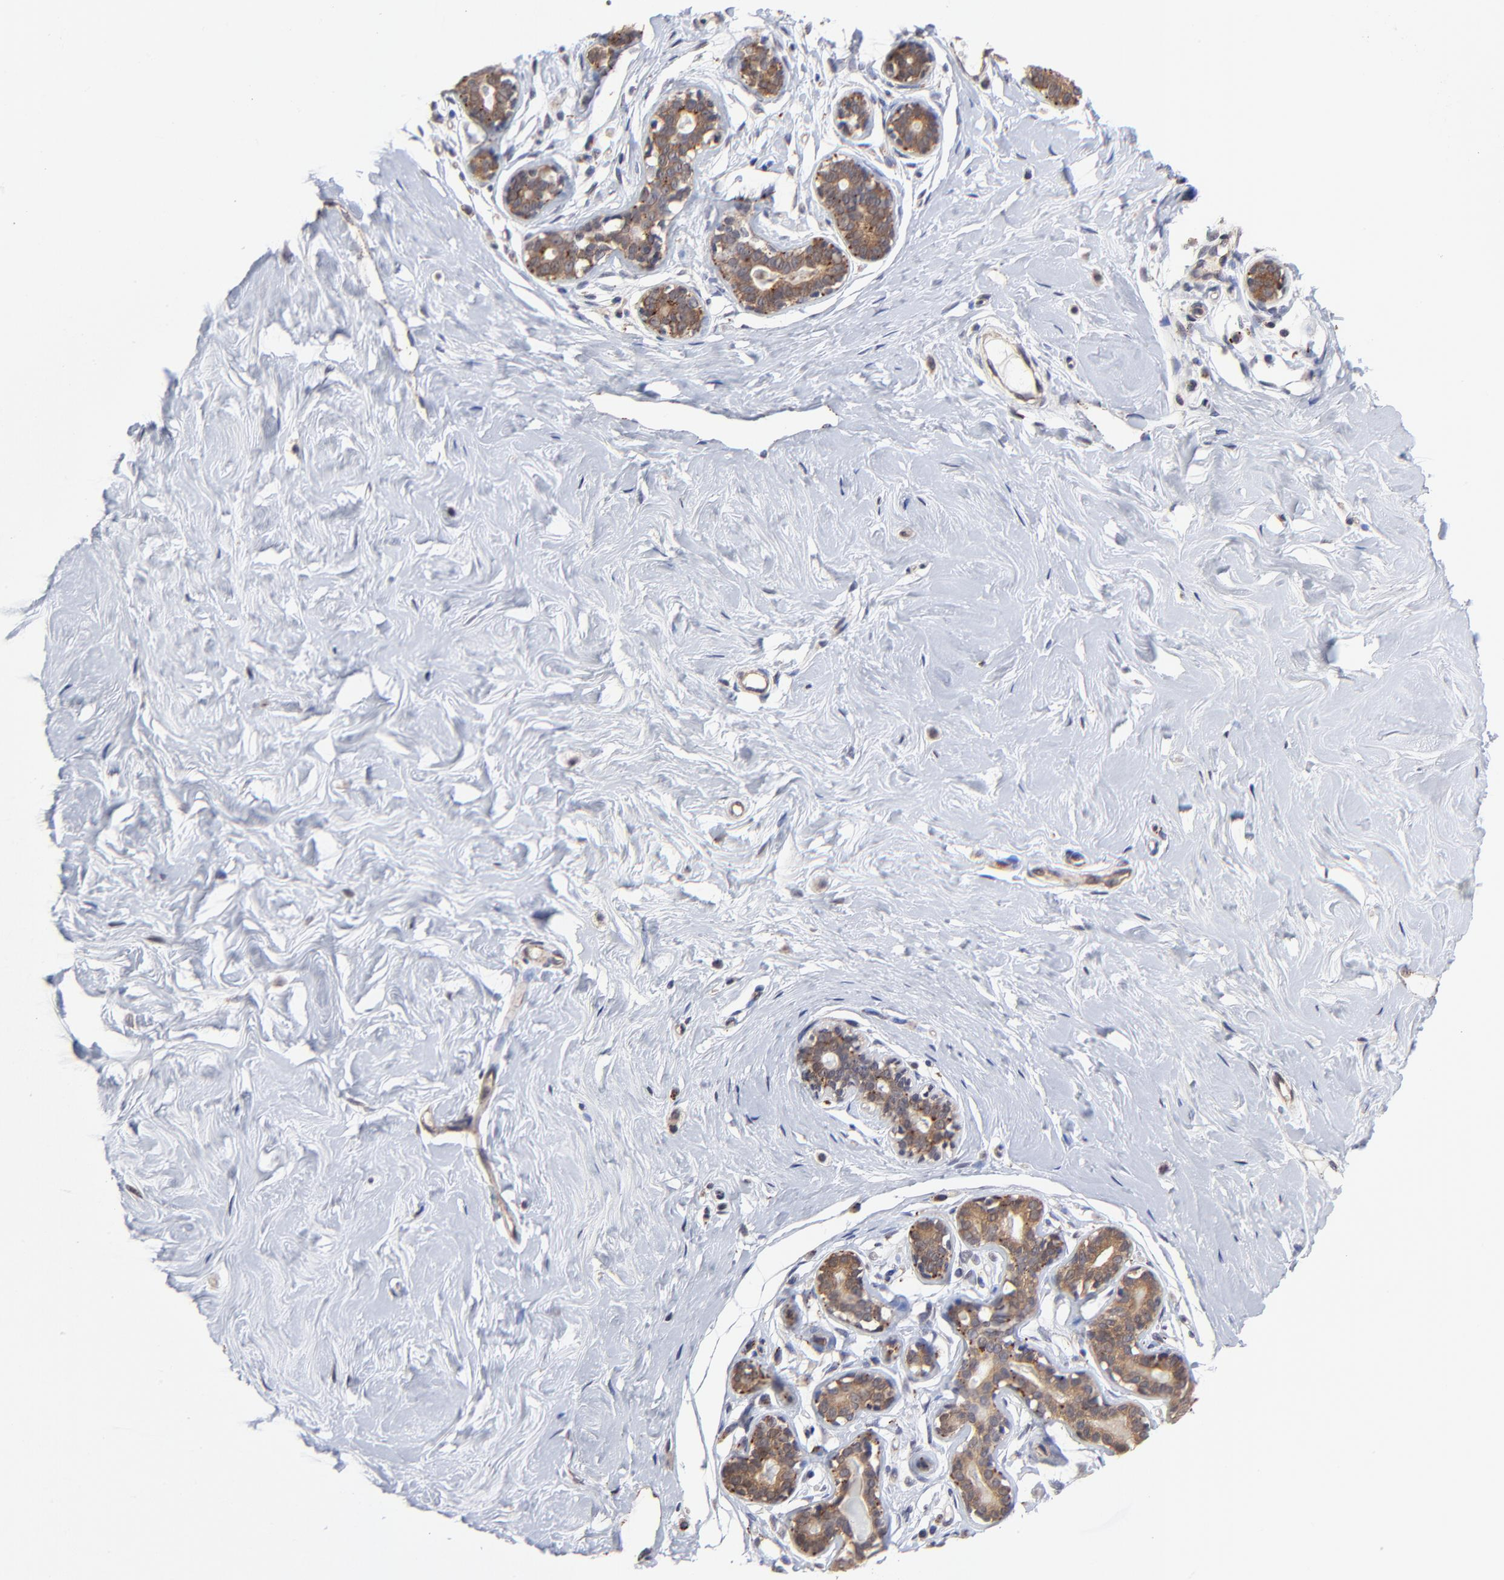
{"staining": {"intensity": "negative", "quantity": "none", "location": "none"}, "tissue": "breast", "cell_type": "Adipocytes", "image_type": "normal", "snomed": [{"axis": "morphology", "description": "Normal tissue, NOS"}, {"axis": "topography", "description": "Breast"}], "caption": "Immunohistochemical staining of normal breast displays no significant staining in adipocytes.", "gene": "PDE4B", "patient": {"sex": "female", "age": 23}}